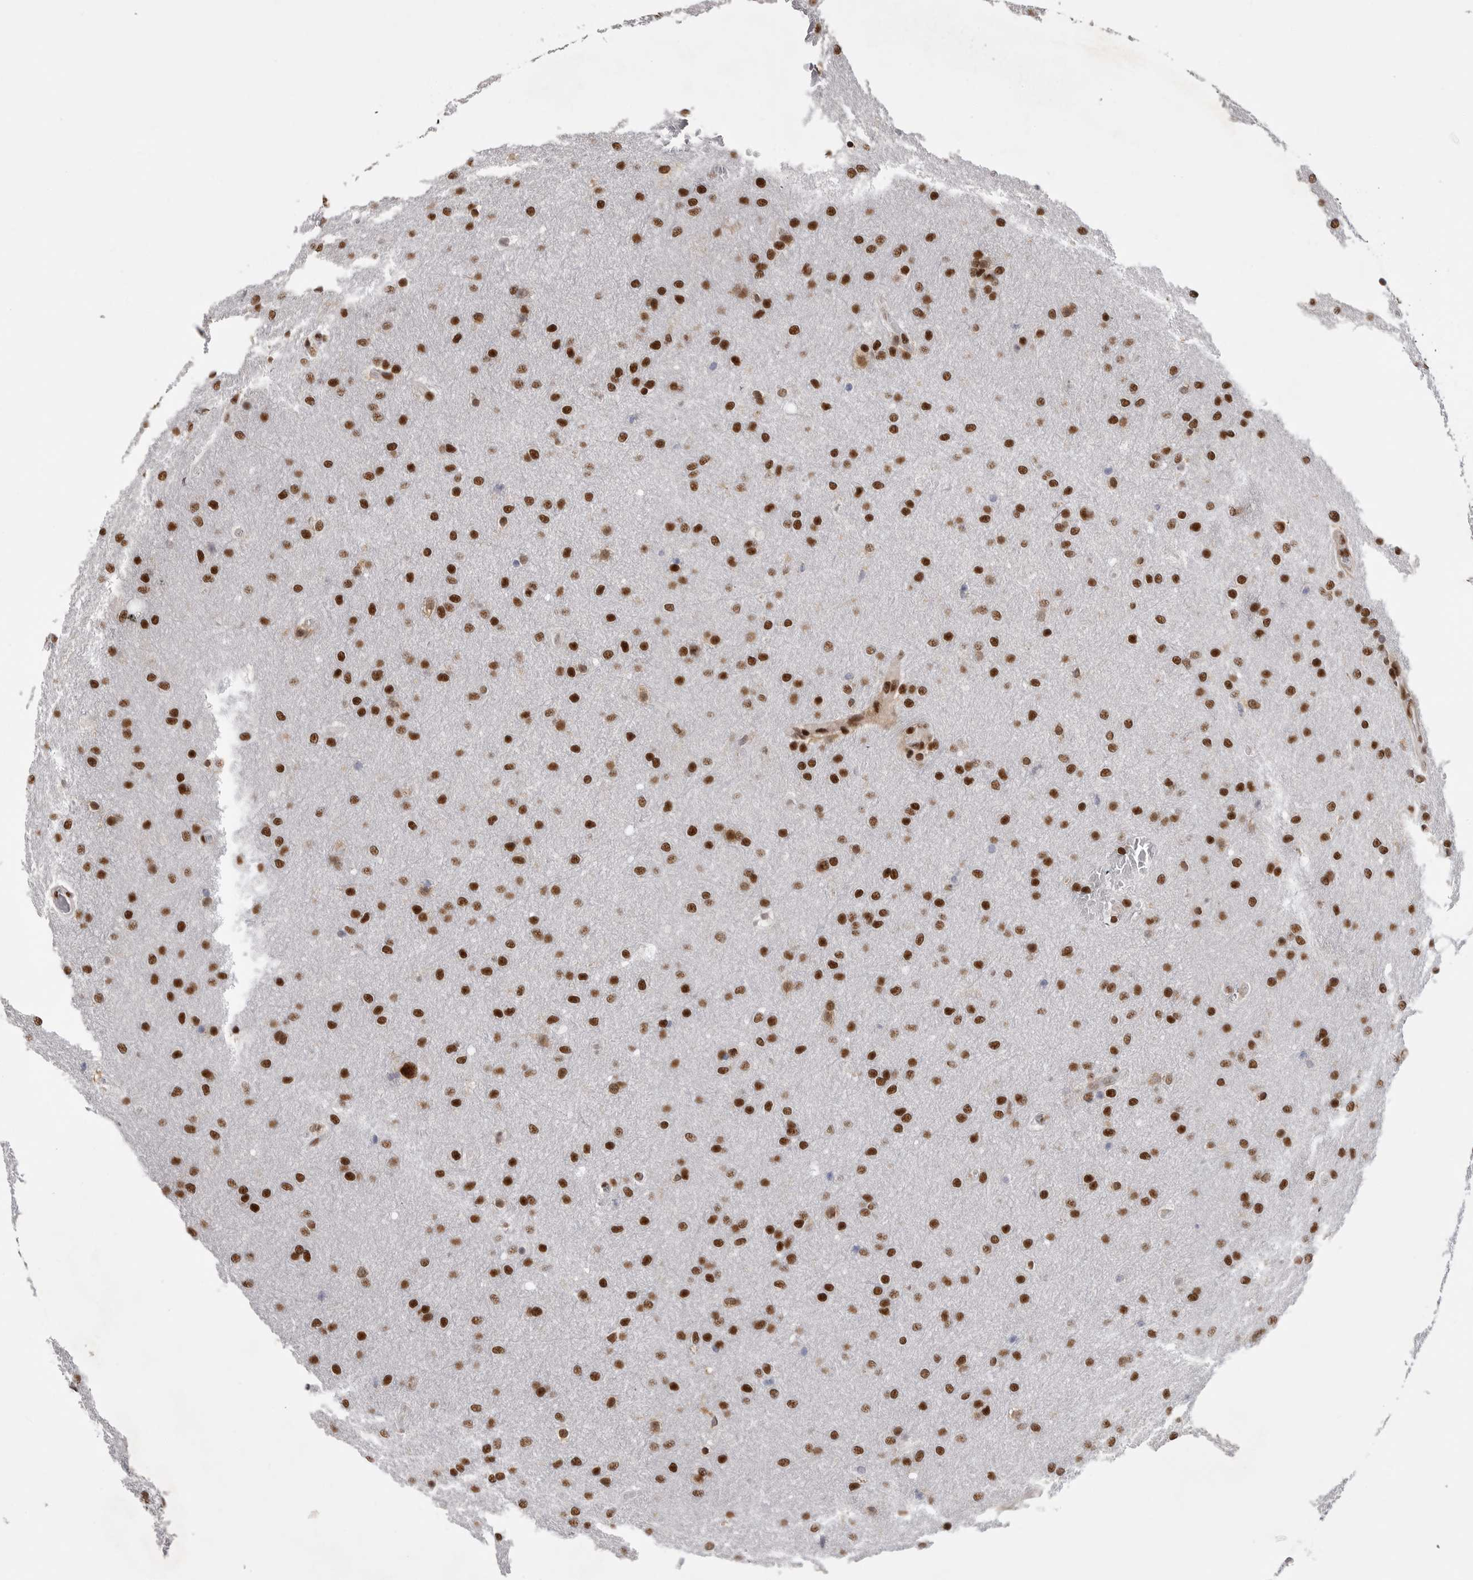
{"staining": {"intensity": "strong", "quantity": ">75%", "location": "nuclear"}, "tissue": "glioma", "cell_type": "Tumor cells", "image_type": "cancer", "snomed": [{"axis": "morphology", "description": "Glioma, malignant, Low grade"}, {"axis": "topography", "description": "Brain"}], "caption": "Approximately >75% of tumor cells in human malignant glioma (low-grade) display strong nuclear protein staining as visualized by brown immunohistochemical staining.", "gene": "PPP1R8", "patient": {"sex": "female", "age": 37}}